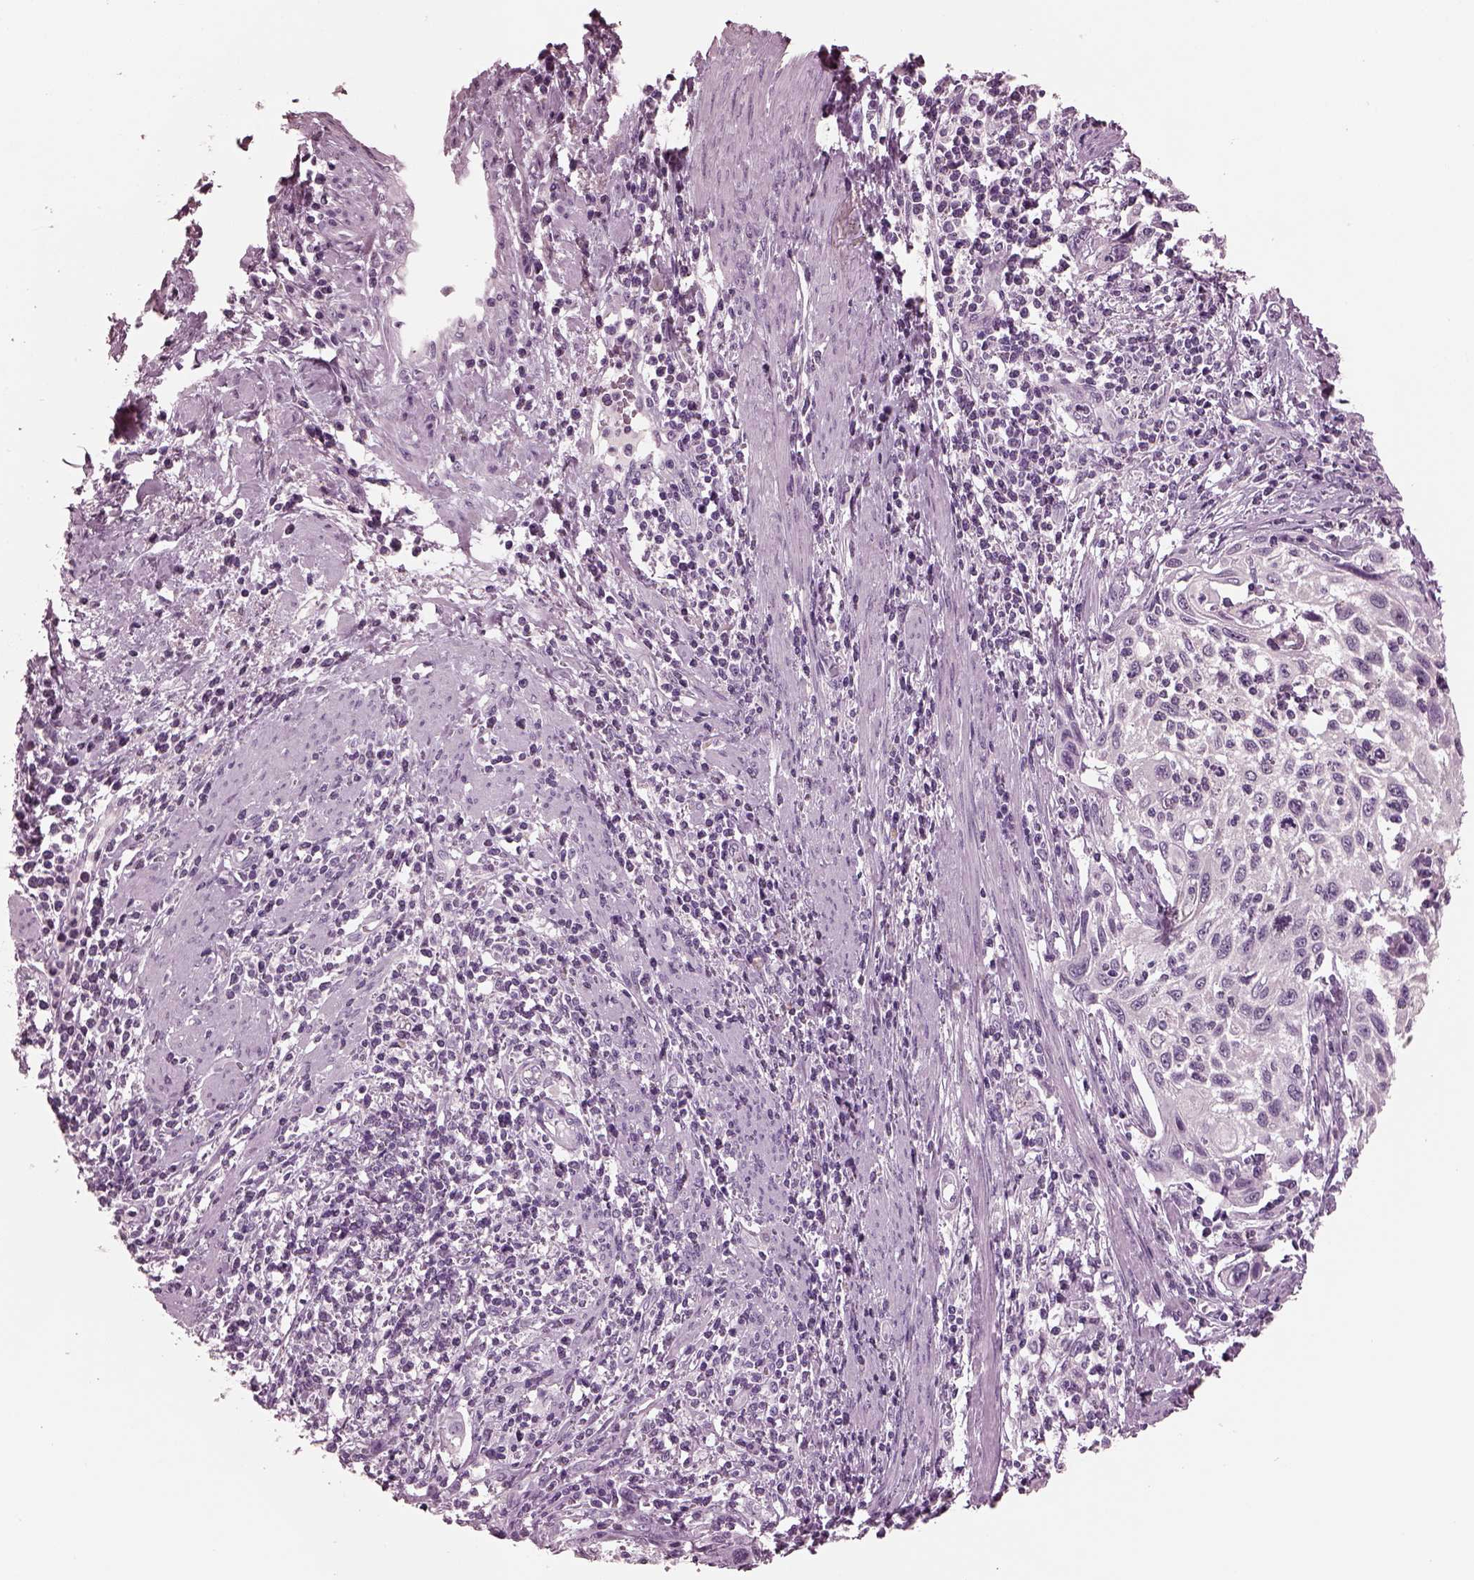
{"staining": {"intensity": "negative", "quantity": "none", "location": "none"}, "tissue": "cervical cancer", "cell_type": "Tumor cells", "image_type": "cancer", "snomed": [{"axis": "morphology", "description": "Squamous cell carcinoma, NOS"}, {"axis": "topography", "description": "Cervix"}], "caption": "DAB immunohistochemical staining of cervical squamous cell carcinoma demonstrates no significant positivity in tumor cells. Nuclei are stained in blue.", "gene": "MIB2", "patient": {"sex": "female", "age": 70}}